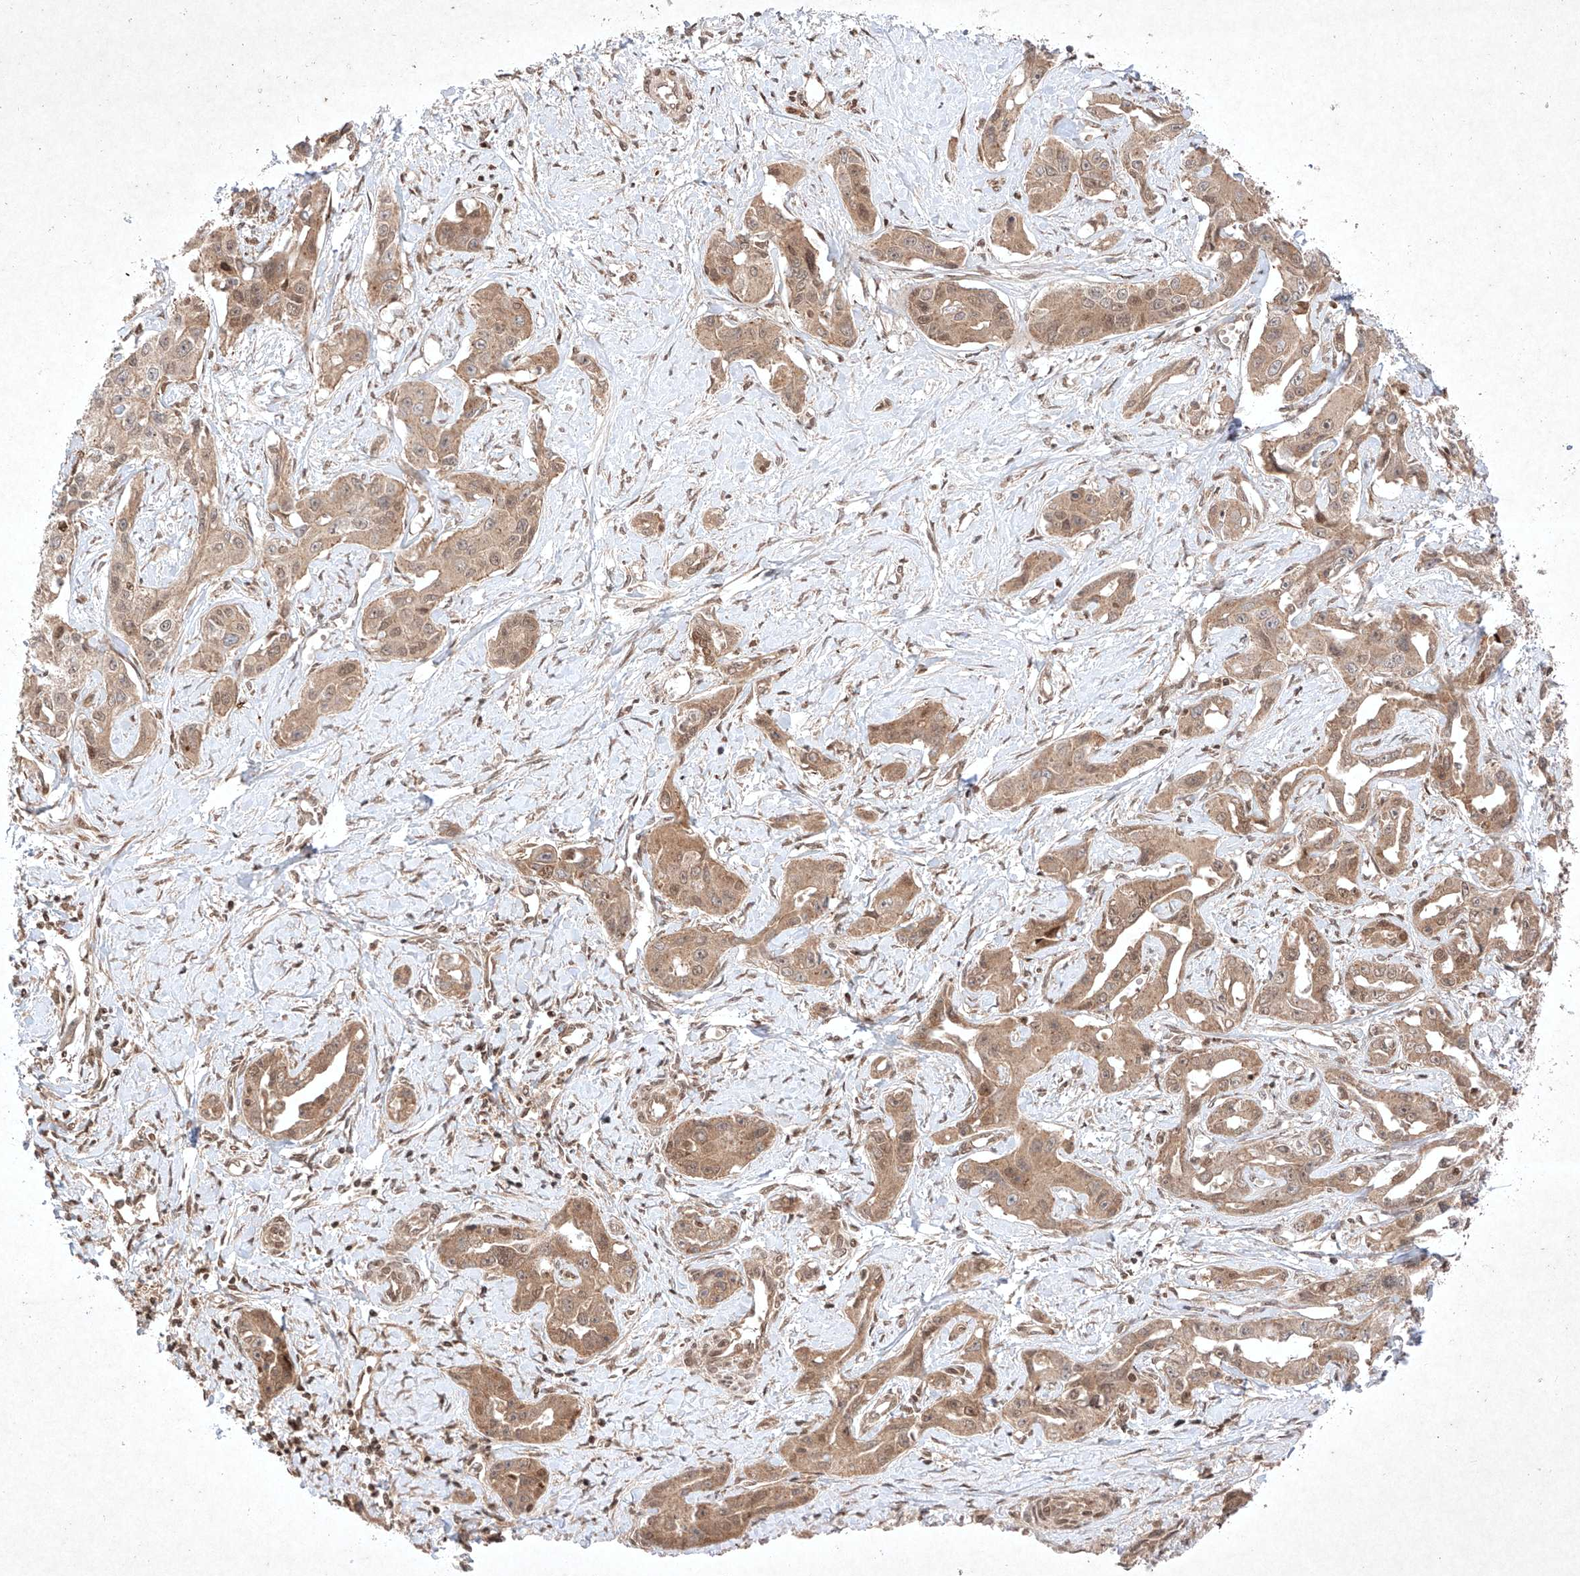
{"staining": {"intensity": "moderate", "quantity": "<25%", "location": "cytoplasmic/membranous,nuclear"}, "tissue": "liver cancer", "cell_type": "Tumor cells", "image_type": "cancer", "snomed": [{"axis": "morphology", "description": "Cholangiocarcinoma"}, {"axis": "topography", "description": "Liver"}], "caption": "DAB immunohistochemical staining of human liver cancer reveals moderate cytoplasmic/membranous and nuclear protein positivity in about <25% of tumor cells.", "gene": "RNF31", "patient": {"sex": "male", "age": 59}}